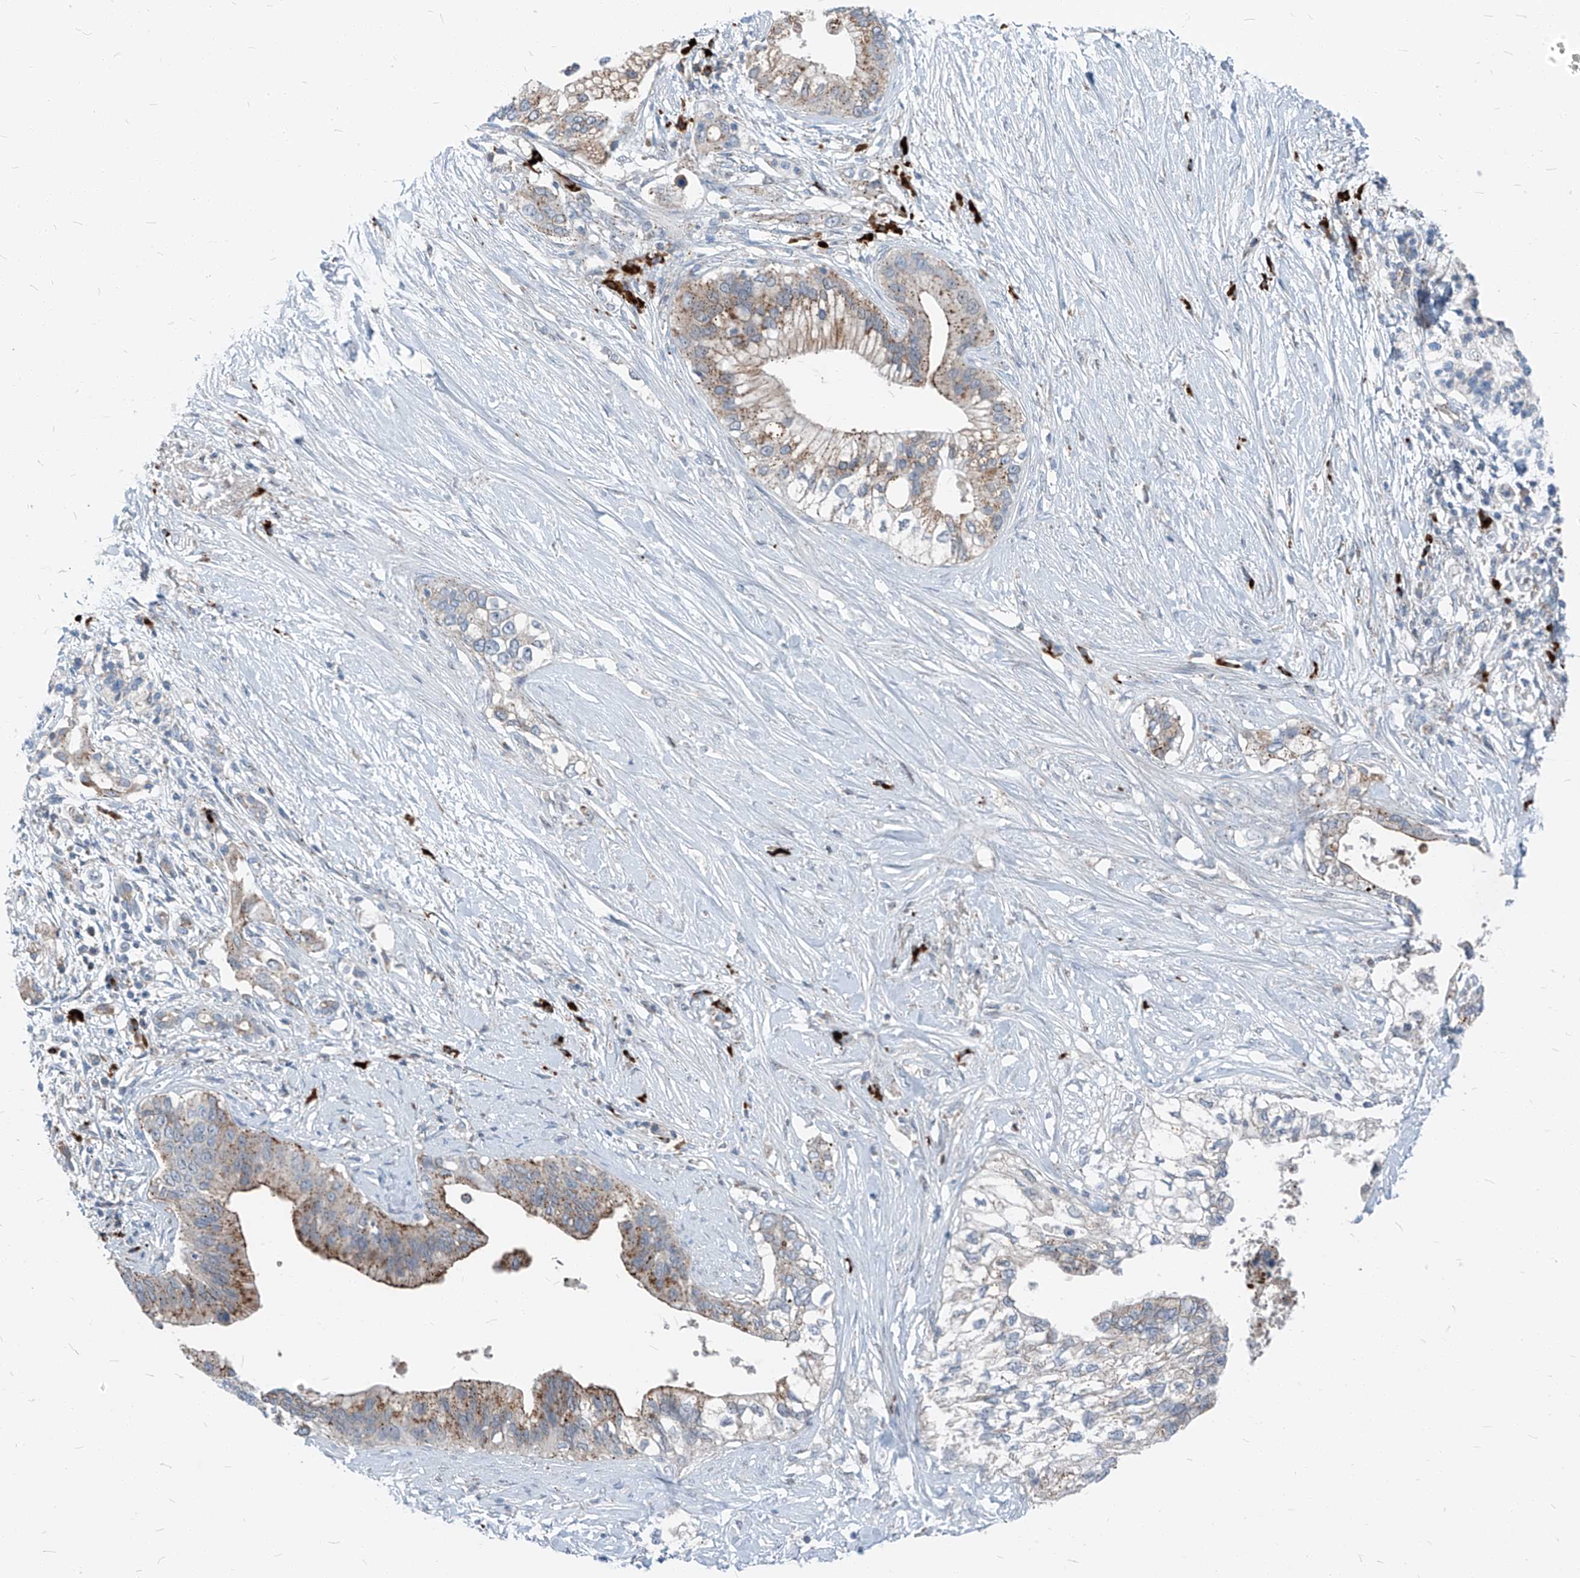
{"staining": {"intensity": "moderate", "quantity": ">75%", "location": "cytoplasmic/membranous"}, "tissue": "pancreatic cancer", "cell_type": "Tumor cells", "image_type": "cancer", "snomed": [{"axis": "morphology", "description": "Normal tissue, NOS"}, {"axis": "morphology", "description": "Adenocarcinoma, NOS"}, {"axis": "topography", "description": "Pancreas"}, {"axis": "topography", "description": "Peripheral nerve tissue"}], "caption": "High-magnification brightfield microscopy of pancreatic adenocarcinoma stained with DAB (3,3'-diaminobenzidine) (brown) and counterstained with hematoxylin (blue). tumor cells exhibit moderate cytoplasmic/membranous expression is seen in about>75% of cells.", "gene": "CHMP2B", "patient": {"sex": "male", "age": 59}}